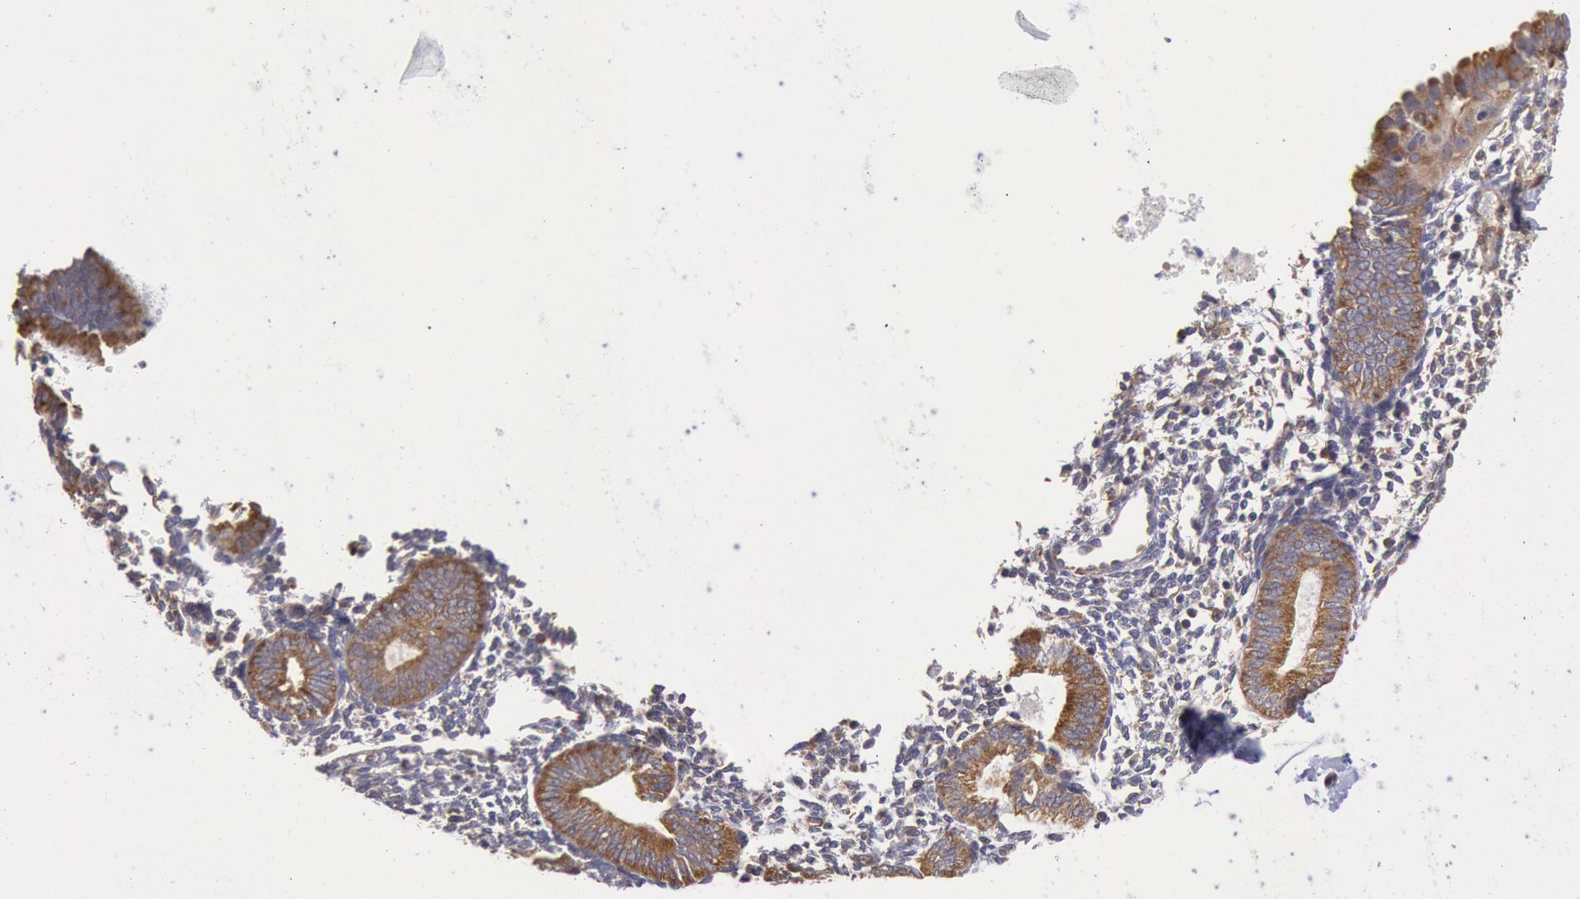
{"staining": {"intensity": "weak", "quantity": ">75%", "location": "cytoplasmic/membranous"}, "tissue": "endometrium", "cell_type": "Cells in endometrial stroma", "image_type": "normal", "snomed": [{"axis": "morphology", "description": "Normal tissue, NOS"}, {"axis": "topography", "description": "Endometrium"}], "caption": "Brown immunohistochemical staining in normal endometrium reveals weak cytoplasmic/membranous expression in about >75% of cells in endometrial stroma. (brown staining indicates protein expression, while blue staining denotes nuclei).", "gene": "DRG1", "patient": {"sex": "female", "age": 61}}